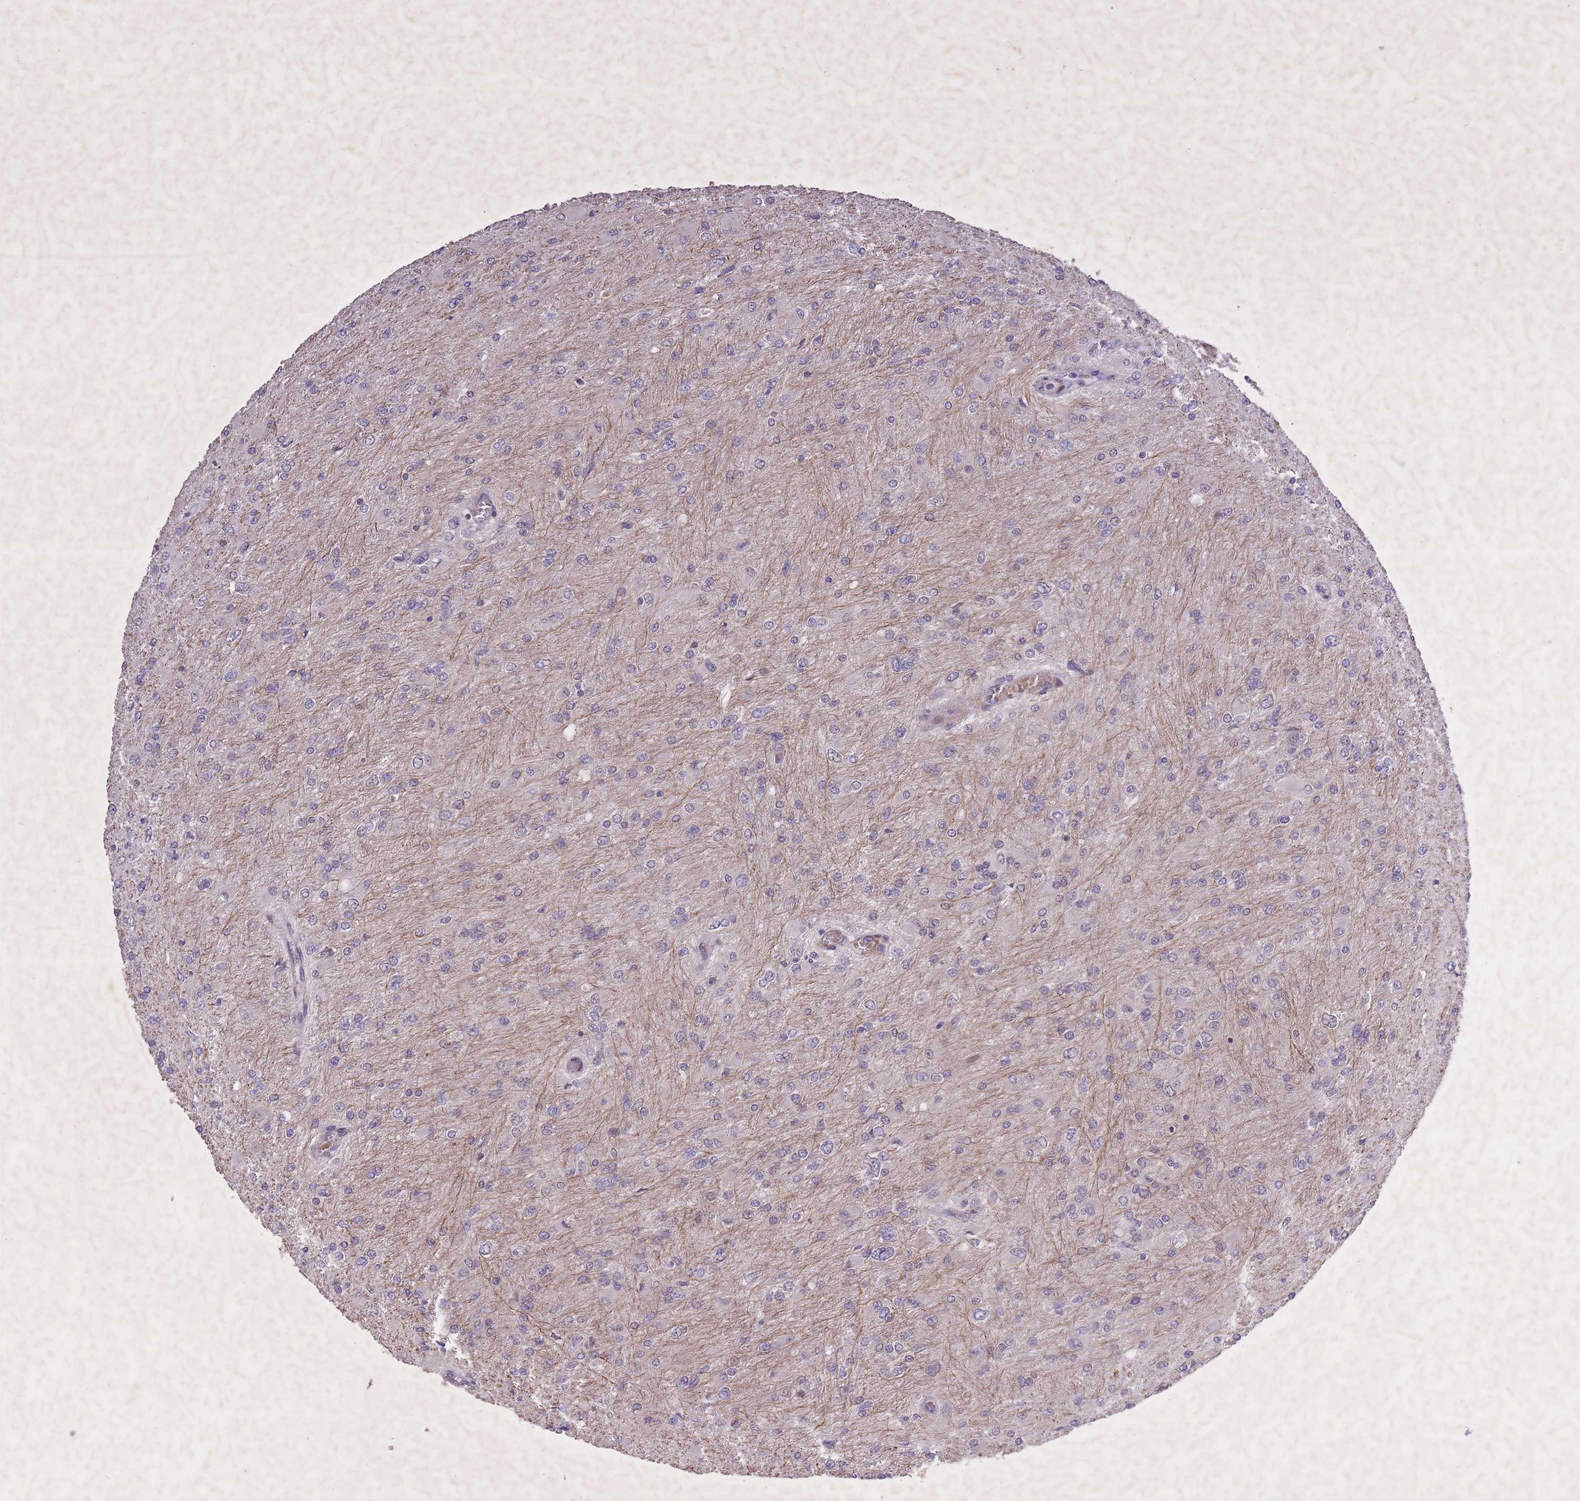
{"staining": {"intensity": "negative", "quantity": "none", "location": "none"}, "tissue": "glioma", "cell_type": "Tumor cells", "image_type": "cancer", "snomed": [{"axis": "morphology", "description": "Glioma, malignant, High grade"}, {"axis": "topography", "description": "Cerebral cortex"}], "caption": "Tumor cells are negative for protein expression in human glioma. Brightfield microscopy of IHC stained with DAB (brown) and hematoxylin (blue), captured at high magnification.", "gene": "CBX6", "patient": {"sex": "female", "age": 36}}